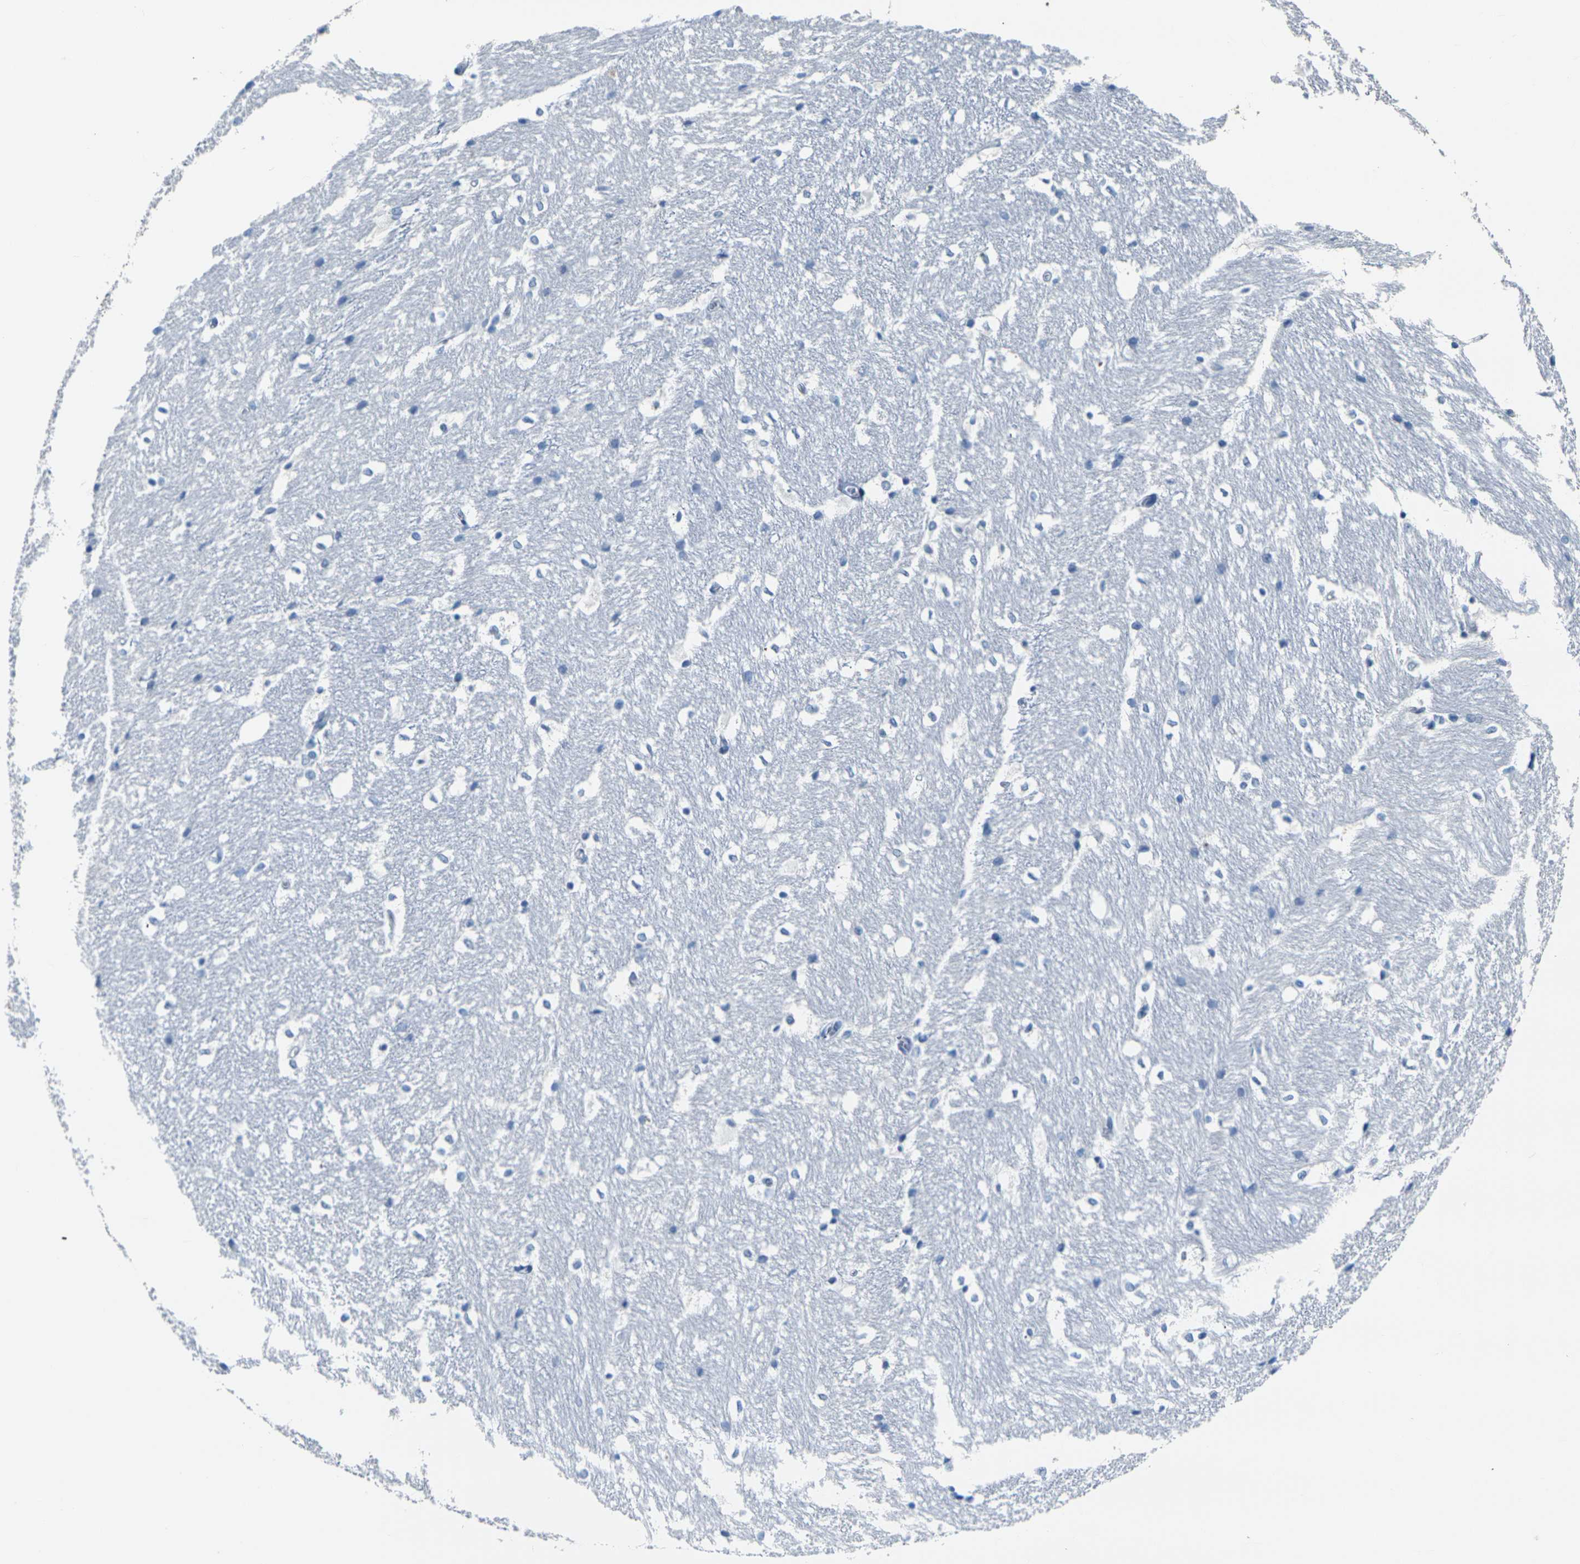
{"staining": {"intensity": "negative", "quantity": "none", "location": "none"}, "tissue": "hippocampus", "cell_type": "Glial cells", "image_type": "normal", "snomed": [{"axis": "morphology", "description": "Normal tissue, NOS"}, {"axis": "topography", "description": "Hippocampus"}], "caption": "A photomicrograph of hippocampus stained for a protein reveals no brown staining in glial cells.", "gene": "CLDN7", "patient": {"sex": "female", "age": 19}}